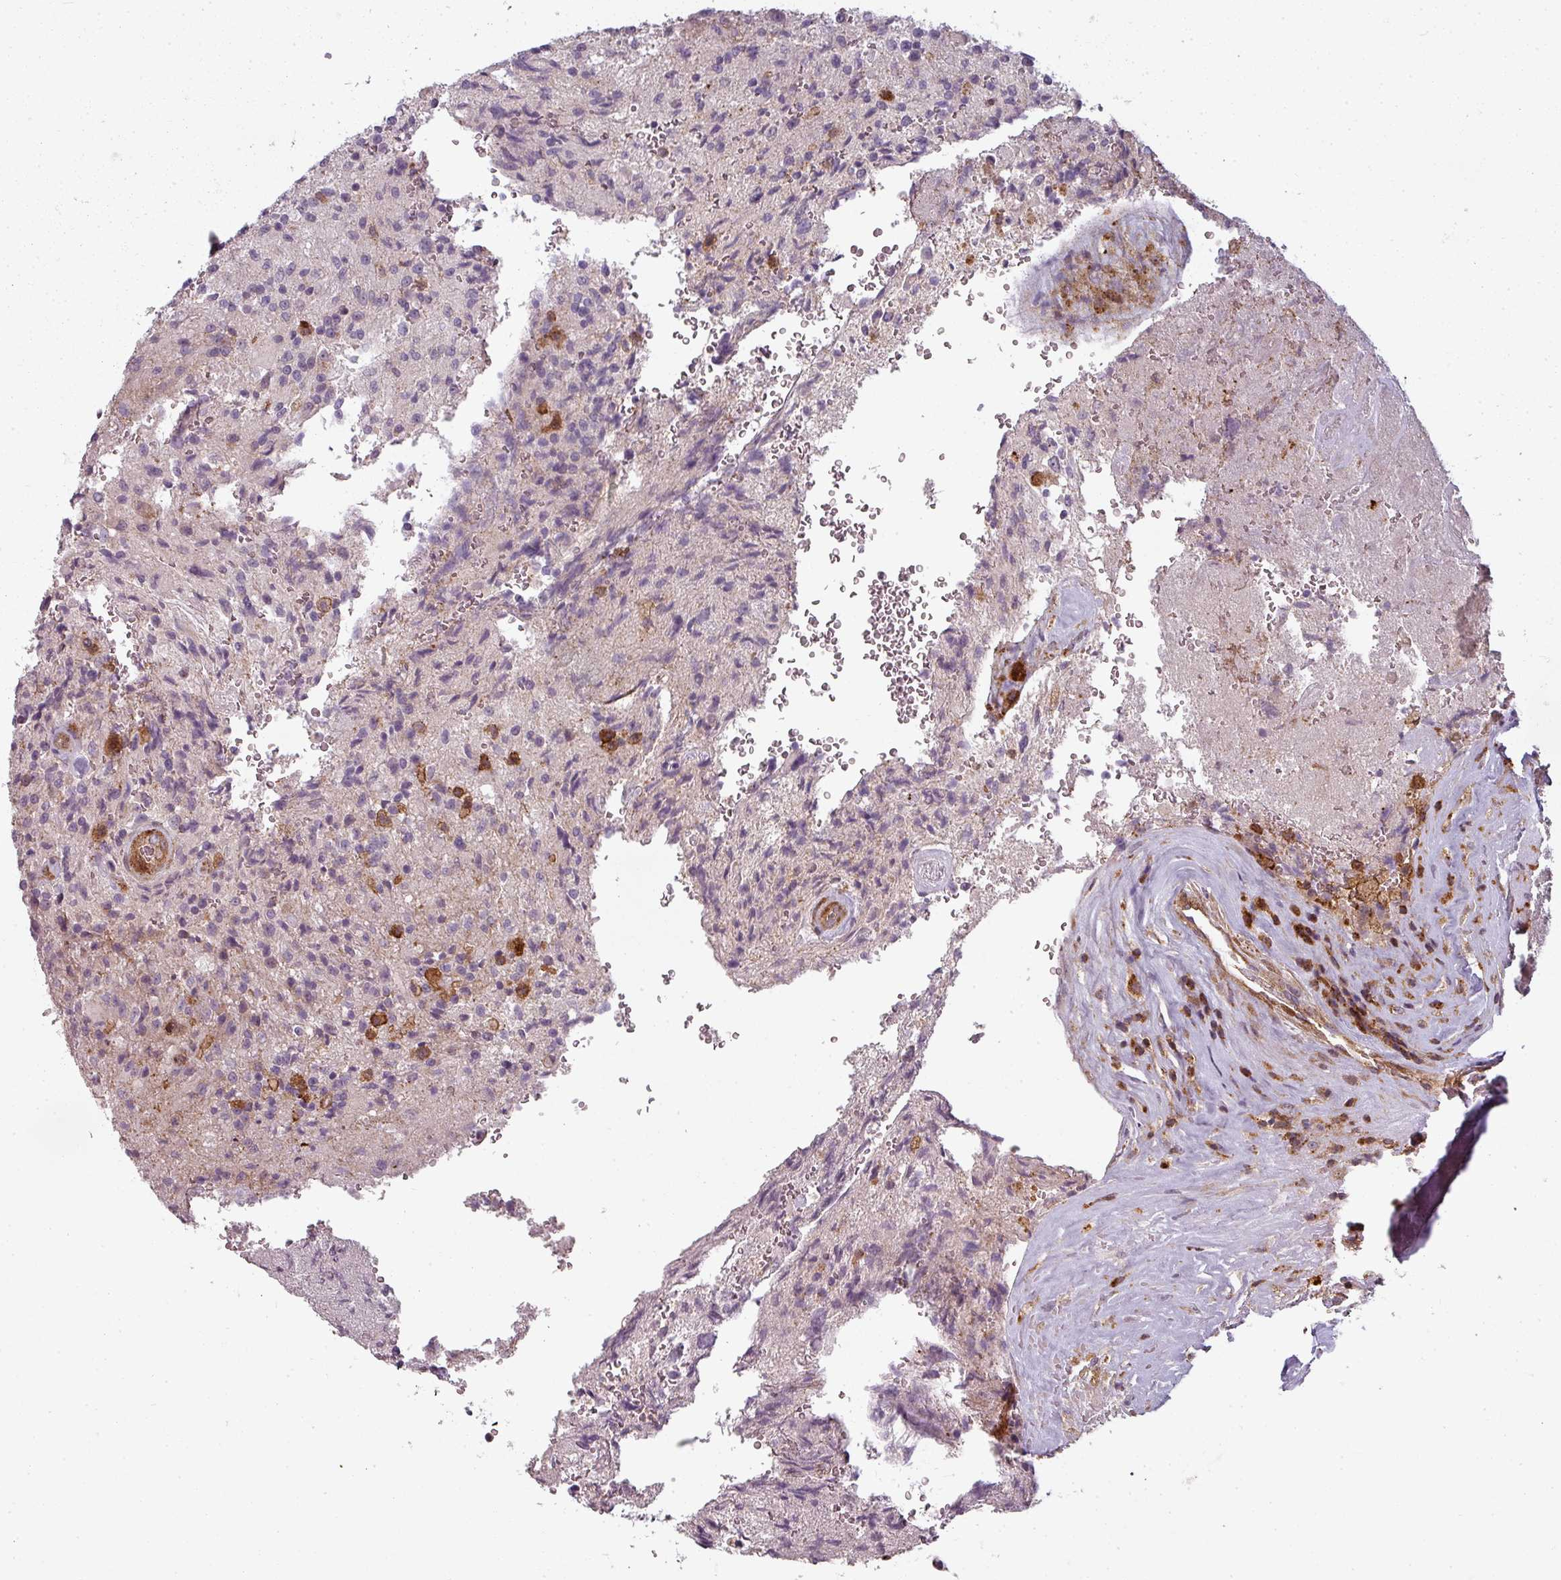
{"staining": {"intensity": "negative", "quantity": "none", "location": "none"}, "tissue": "glioma", "cell_type": "Tumor cells", "image_type": "cancer", "snomed": [{"axis": "morphology", "description": "Normal tissue, NOS"}, {"axis": "morphology", "description": "Glioma, malignant, High grade"}, {"axis": "topography", "description": "Cerebral cortex"}], "caption": "A high-resolution micrograph shows immunohistochemistry staining of glioma, which shows no significant positivity in tumor cells.", "gene": "CLIC1", "patient": {"sex": "male", "age": 56}}